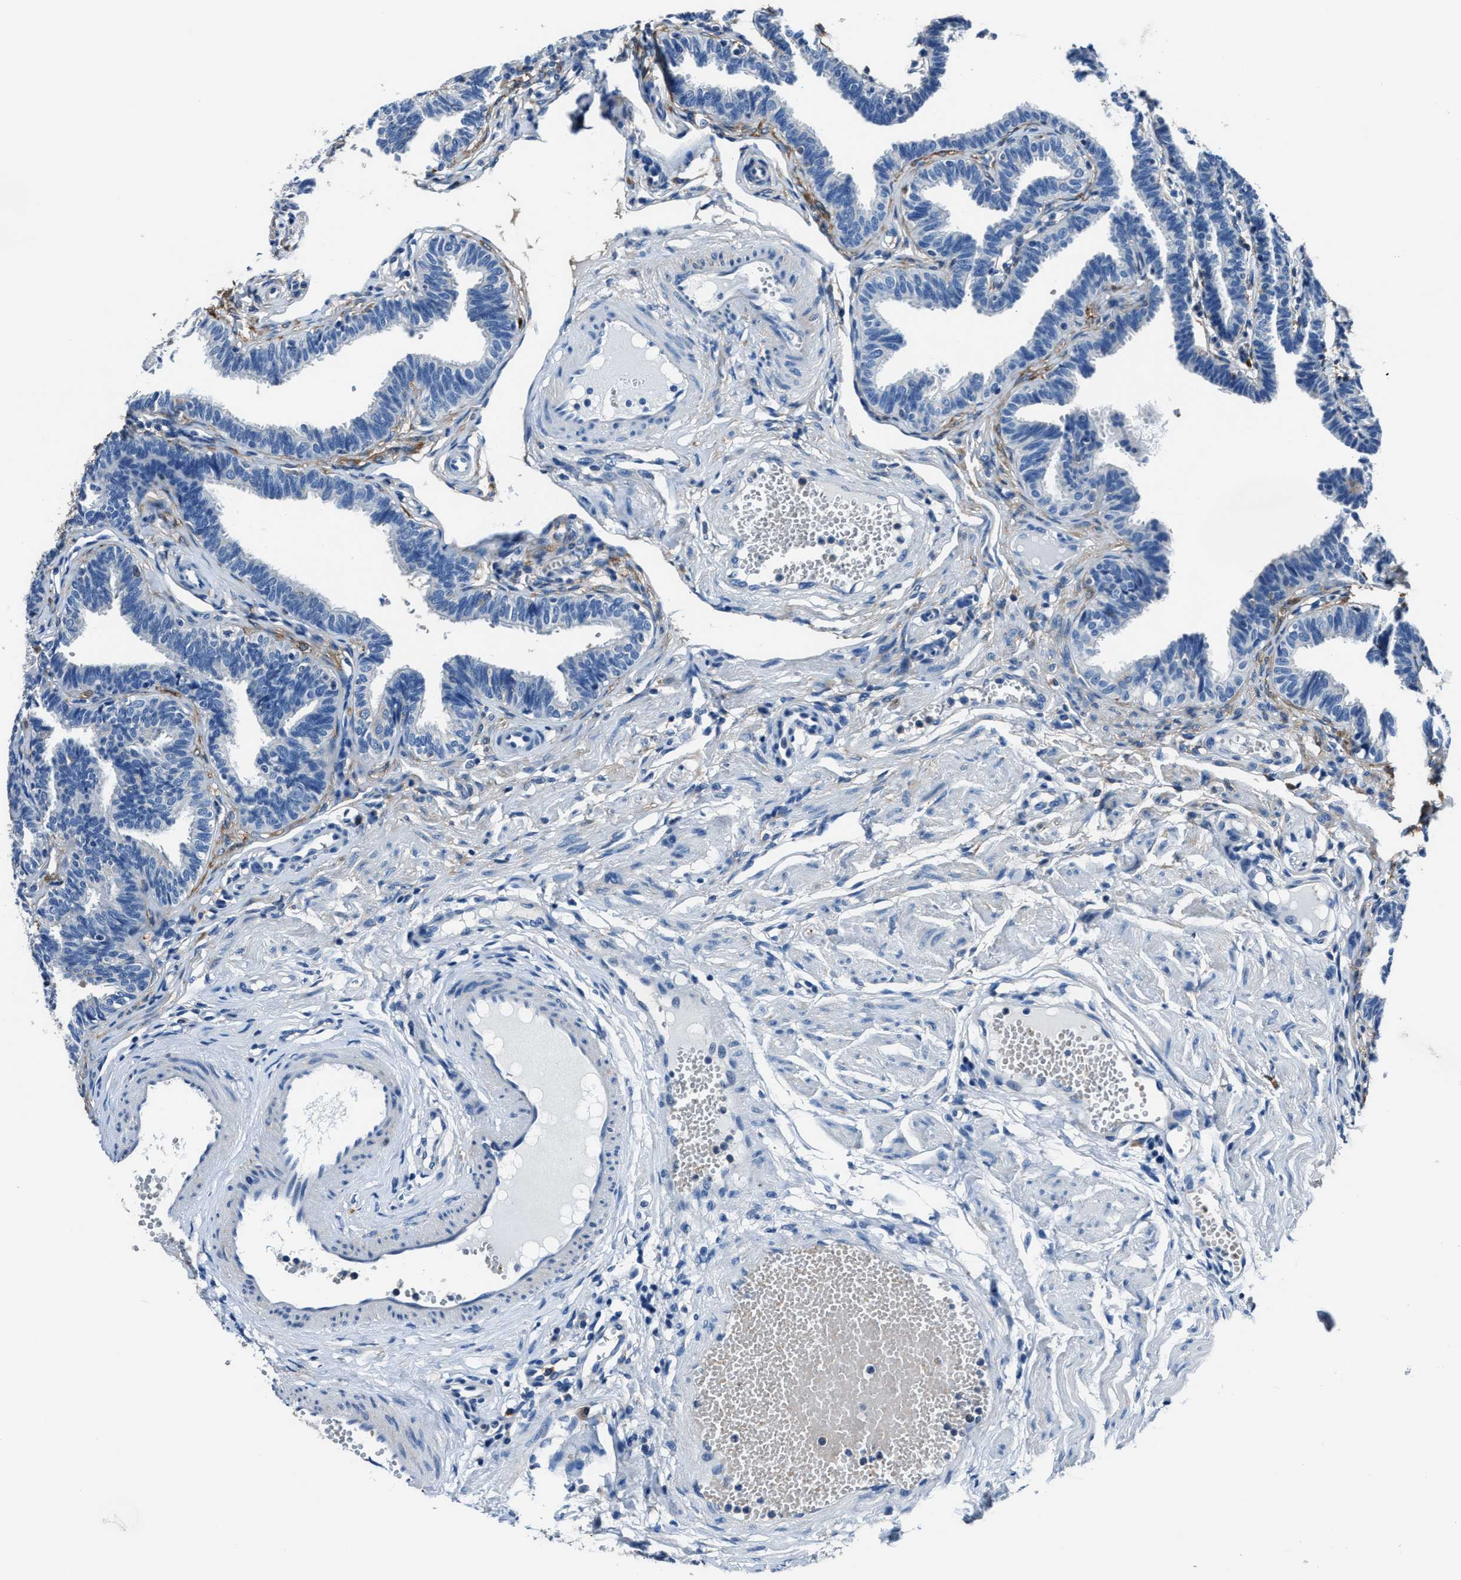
{"staining": {"intensity": "negative", "quantity": "none", "location": "none"}, "tissue": "fallopian tube", "cell_type": "Glandular cells", "image_type": "normal", "snomed": [{"axis": "morphology", "description": "Normal tissue, NOS"}, {"axis": "topography", "description": "Fallopian tube"}, {"axis": "topography", "description": "Ovary"}], "caption": "A high-resolution photomicrograph shows IHC staining of normal fallopian tube, which reveals no significant staining in glandular cells.", "gene": "FTL", "patient": {"sex": "female", "age": 23}}